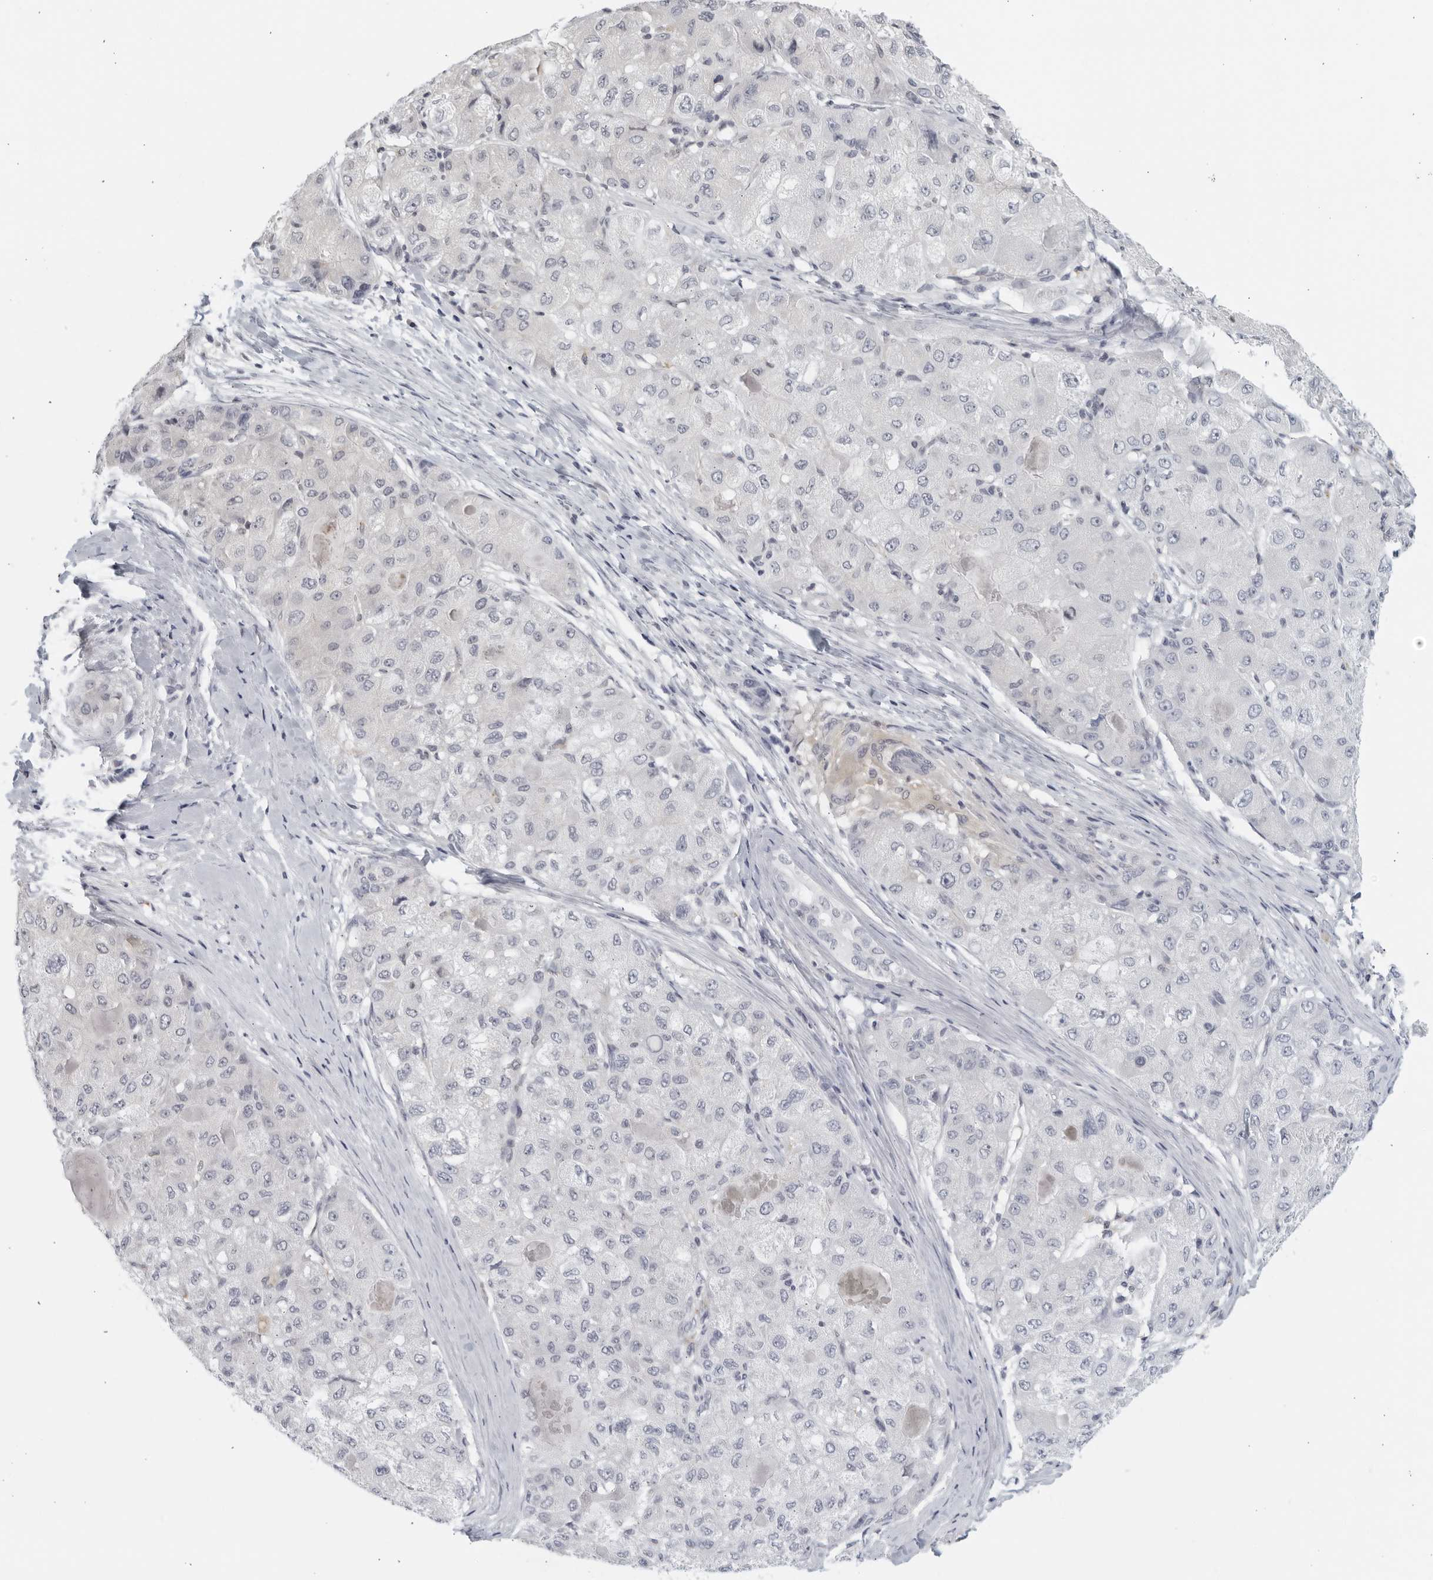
{"staining": {"intensity": "negative", "quantity": "none", "location": "none"}, "tissue": "liver cancer", "cell_type": "Tumor cells", "image_type": "cancer", "snomed": [{"axis": "morphology", "description": "Carcinoma, Hepatocellular, NOS"}, {"axis": "topography", "description": "Liver"}], "caption": "This is an IHC histopathology image of human hepatocellular carcinoma (liver). There is no staining in tumor cells.", "gene": "MATN1", "patient": {"sex": "male", "age": 80}}